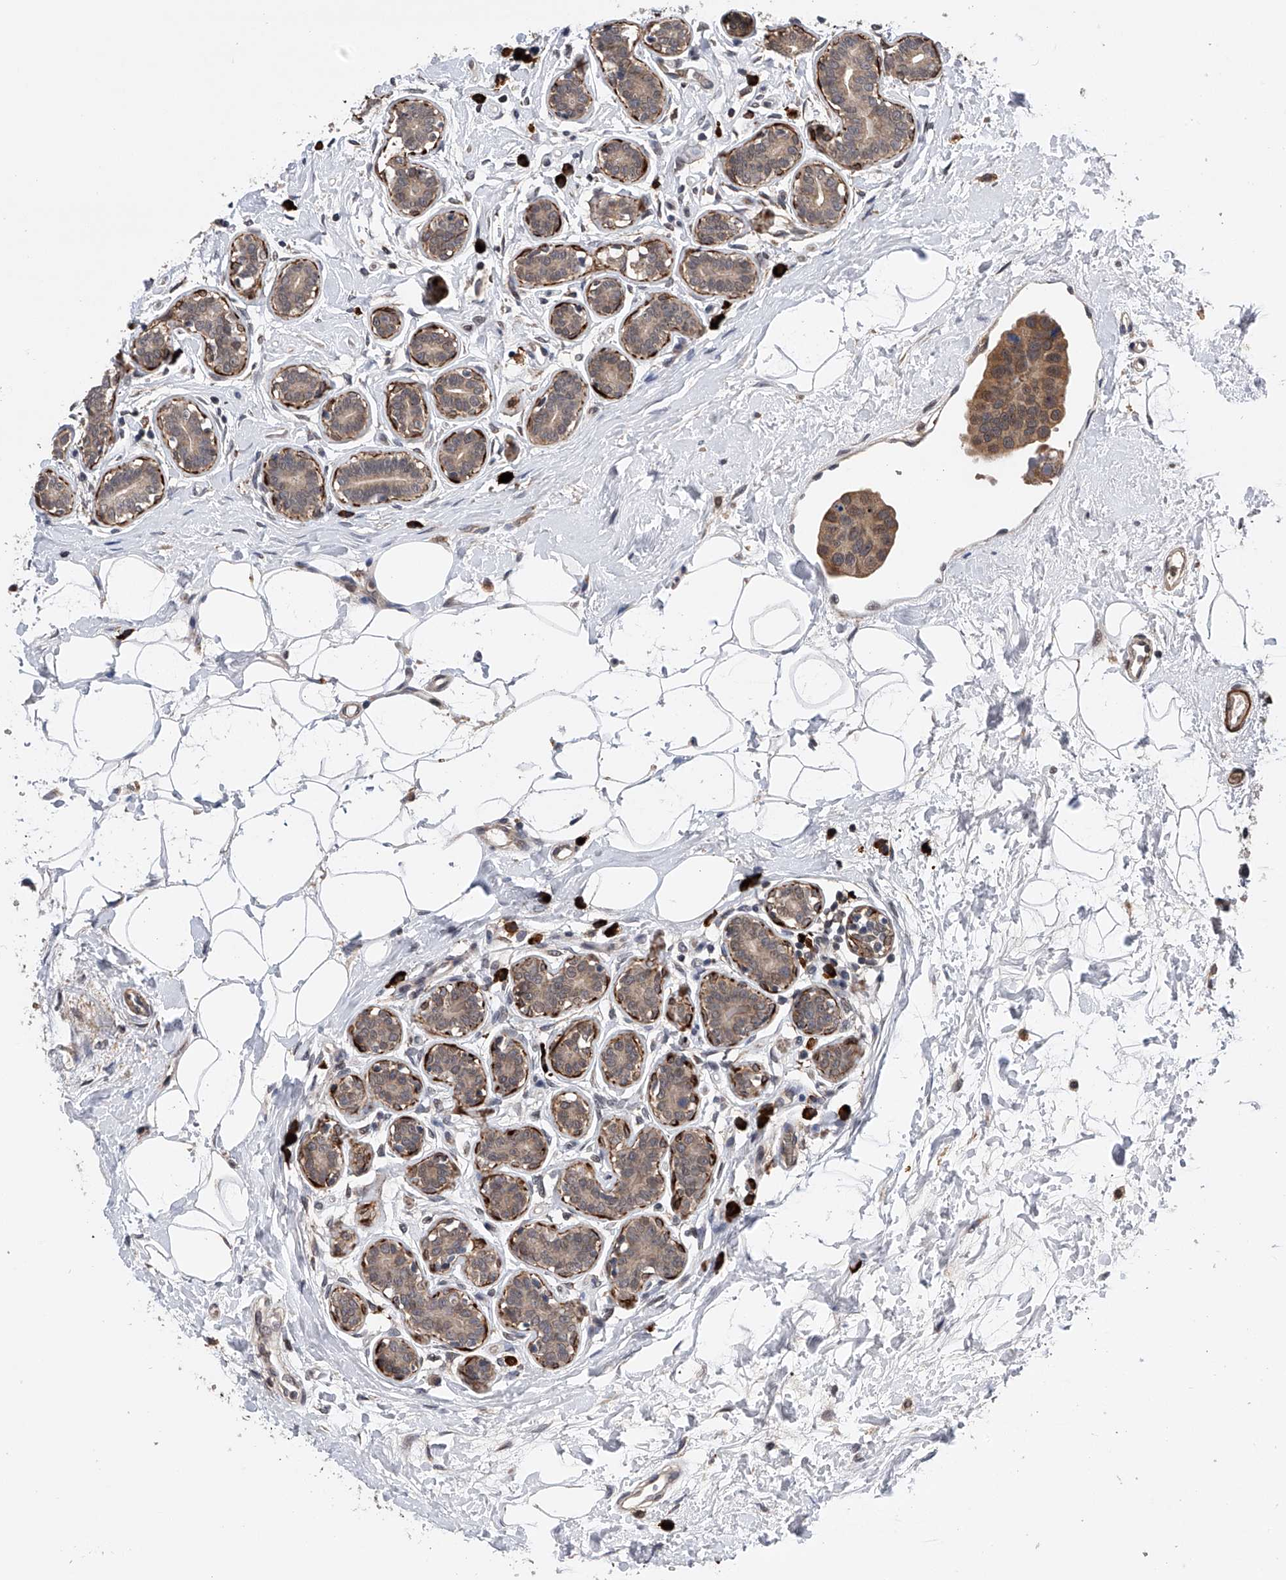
{"staining": {"intensity": "moderate", "quantity": ">75%", "location": "cytoplasmic/membranous"}, "tissue": "breast cancer", "cell_type": "Tumor cells", "image_type": "cancer", "snomed": [{"axis": "morphology", "description": "Normal tissue, NOS"}, {"axis": "morphology", "description": "Duct carcinoma"}, {"axis": "topography", "description": "Breast"}], "caption": "An IHC image of tumor tissue is shown. Protein staining in brown highlights moderate cytoplasmic/membranous positivity in breast cancer (infiltrating ductal carcinoma) within tumor cells.", "gene": "SPOCK1", "patient": {"sex": "female", "age": 39}}